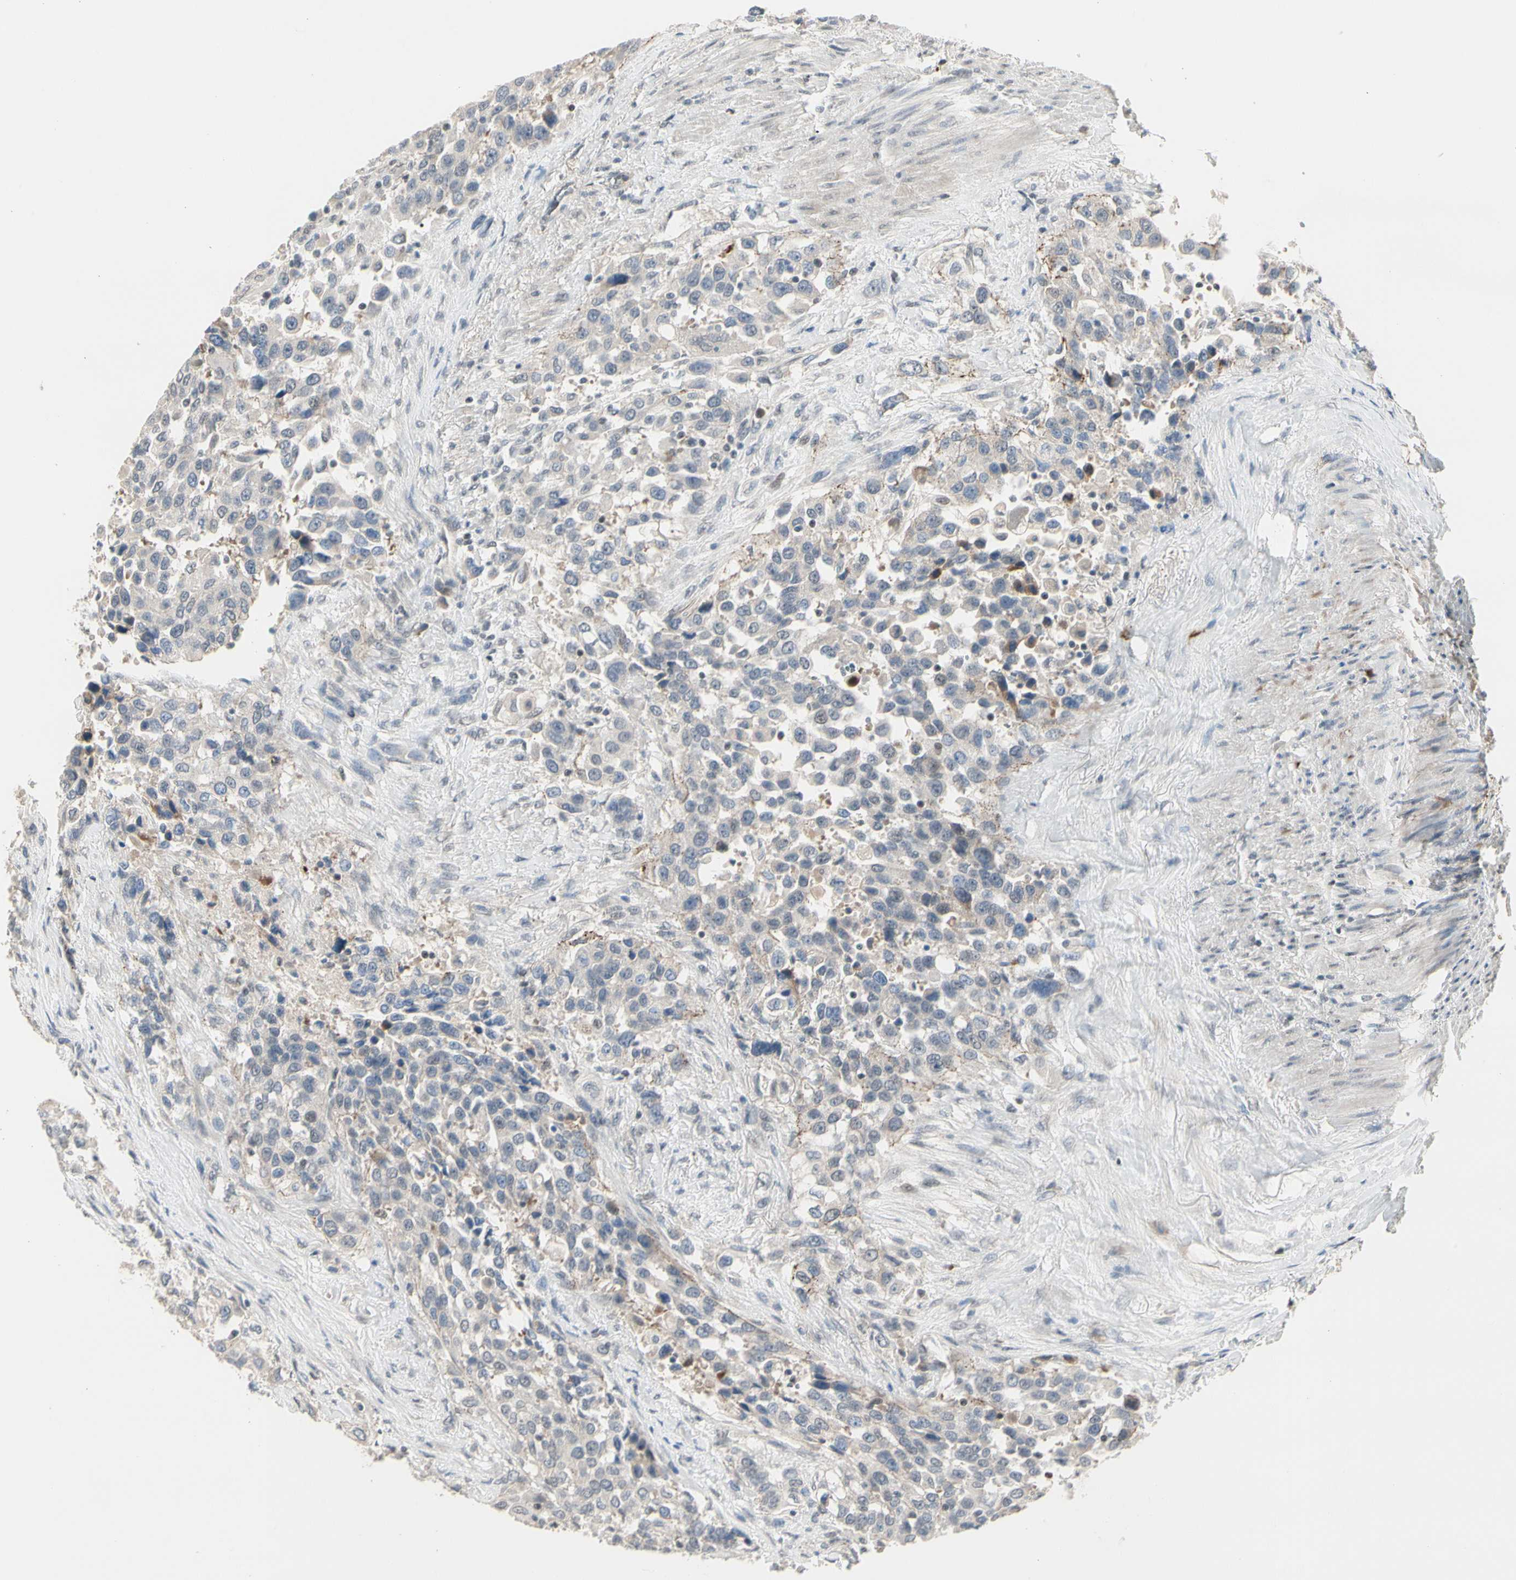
{"staining": {"intensity": "negative", "quantity": "none", "location": "none"}, "tissue": "urothelial cancer", "cell_type": "Tumor cells", "image_type": "cancer", "snomed": [{"axis": "morphology", "description": "Urothelial carcinoma, High grade"}, {"axis": "topography", "description": "Urinary bladder"}], "caption": "Urothelial cancer was stained to show a protein in brown. There is no significant positivity in tumor cells.", "gene": "GREM1", "patient": {"sex": "female", "age": 80}}